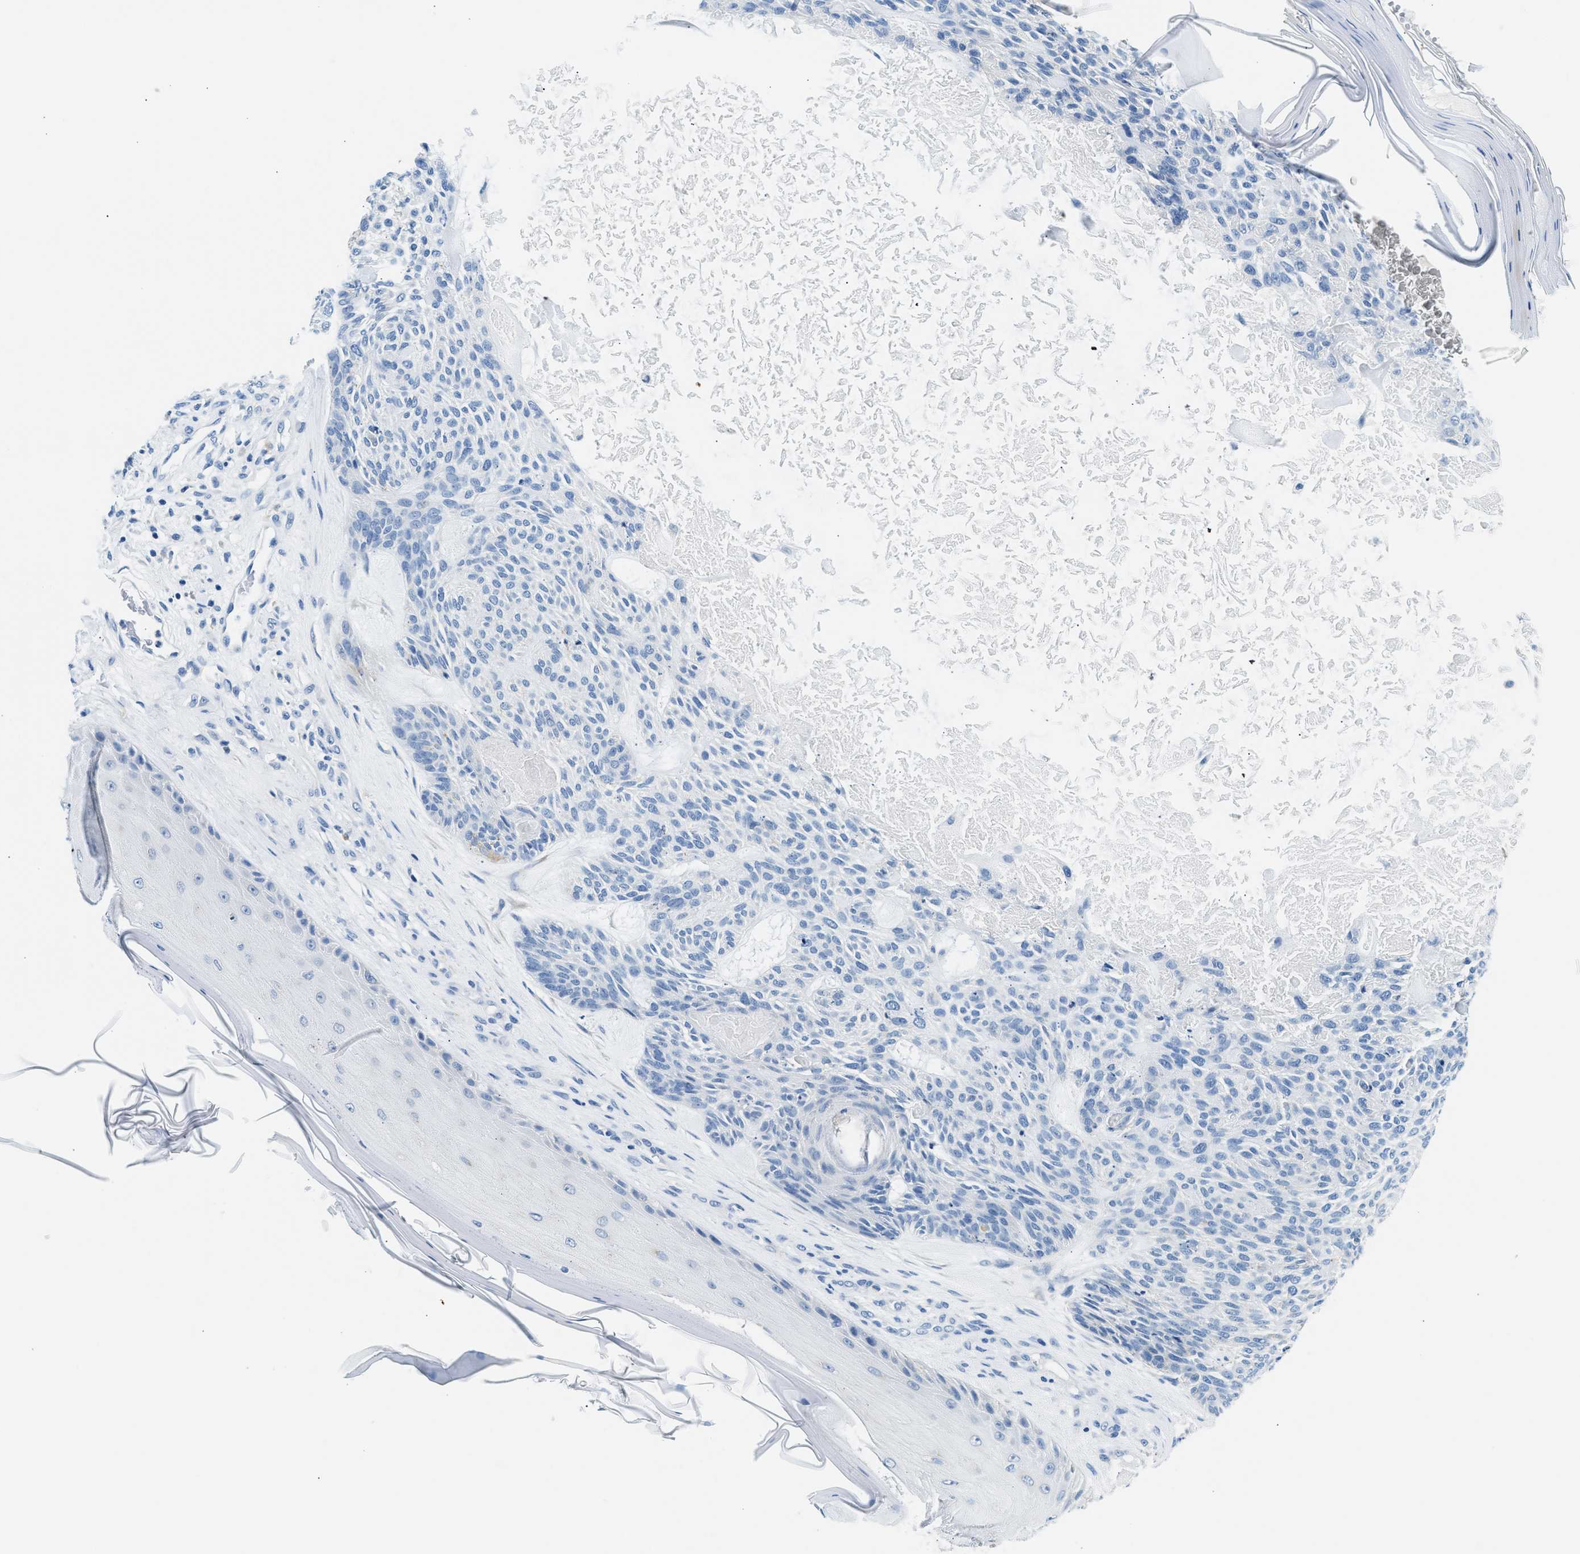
{"staining": {"intensity": "negative", "quantity": "none", "location": "none"}, "tissue": "skin cancer", "cell_type": "Tumor cells", "image_type": "cancer", "snomed": [{"axis": "morphology", "description": "Basal cell carcinoma"}, {"axis": "topography", "description": "Skin"}], "caption": "IHC histopathology image of neoplastic tissue: human skin basal cell carcinoma stained with DAB (3,3'-diaminobenzidine) shows no significant protein expression in tumor cells.", "gene": "CLDN18", "patient": {"sex": "male", "age": 55}}